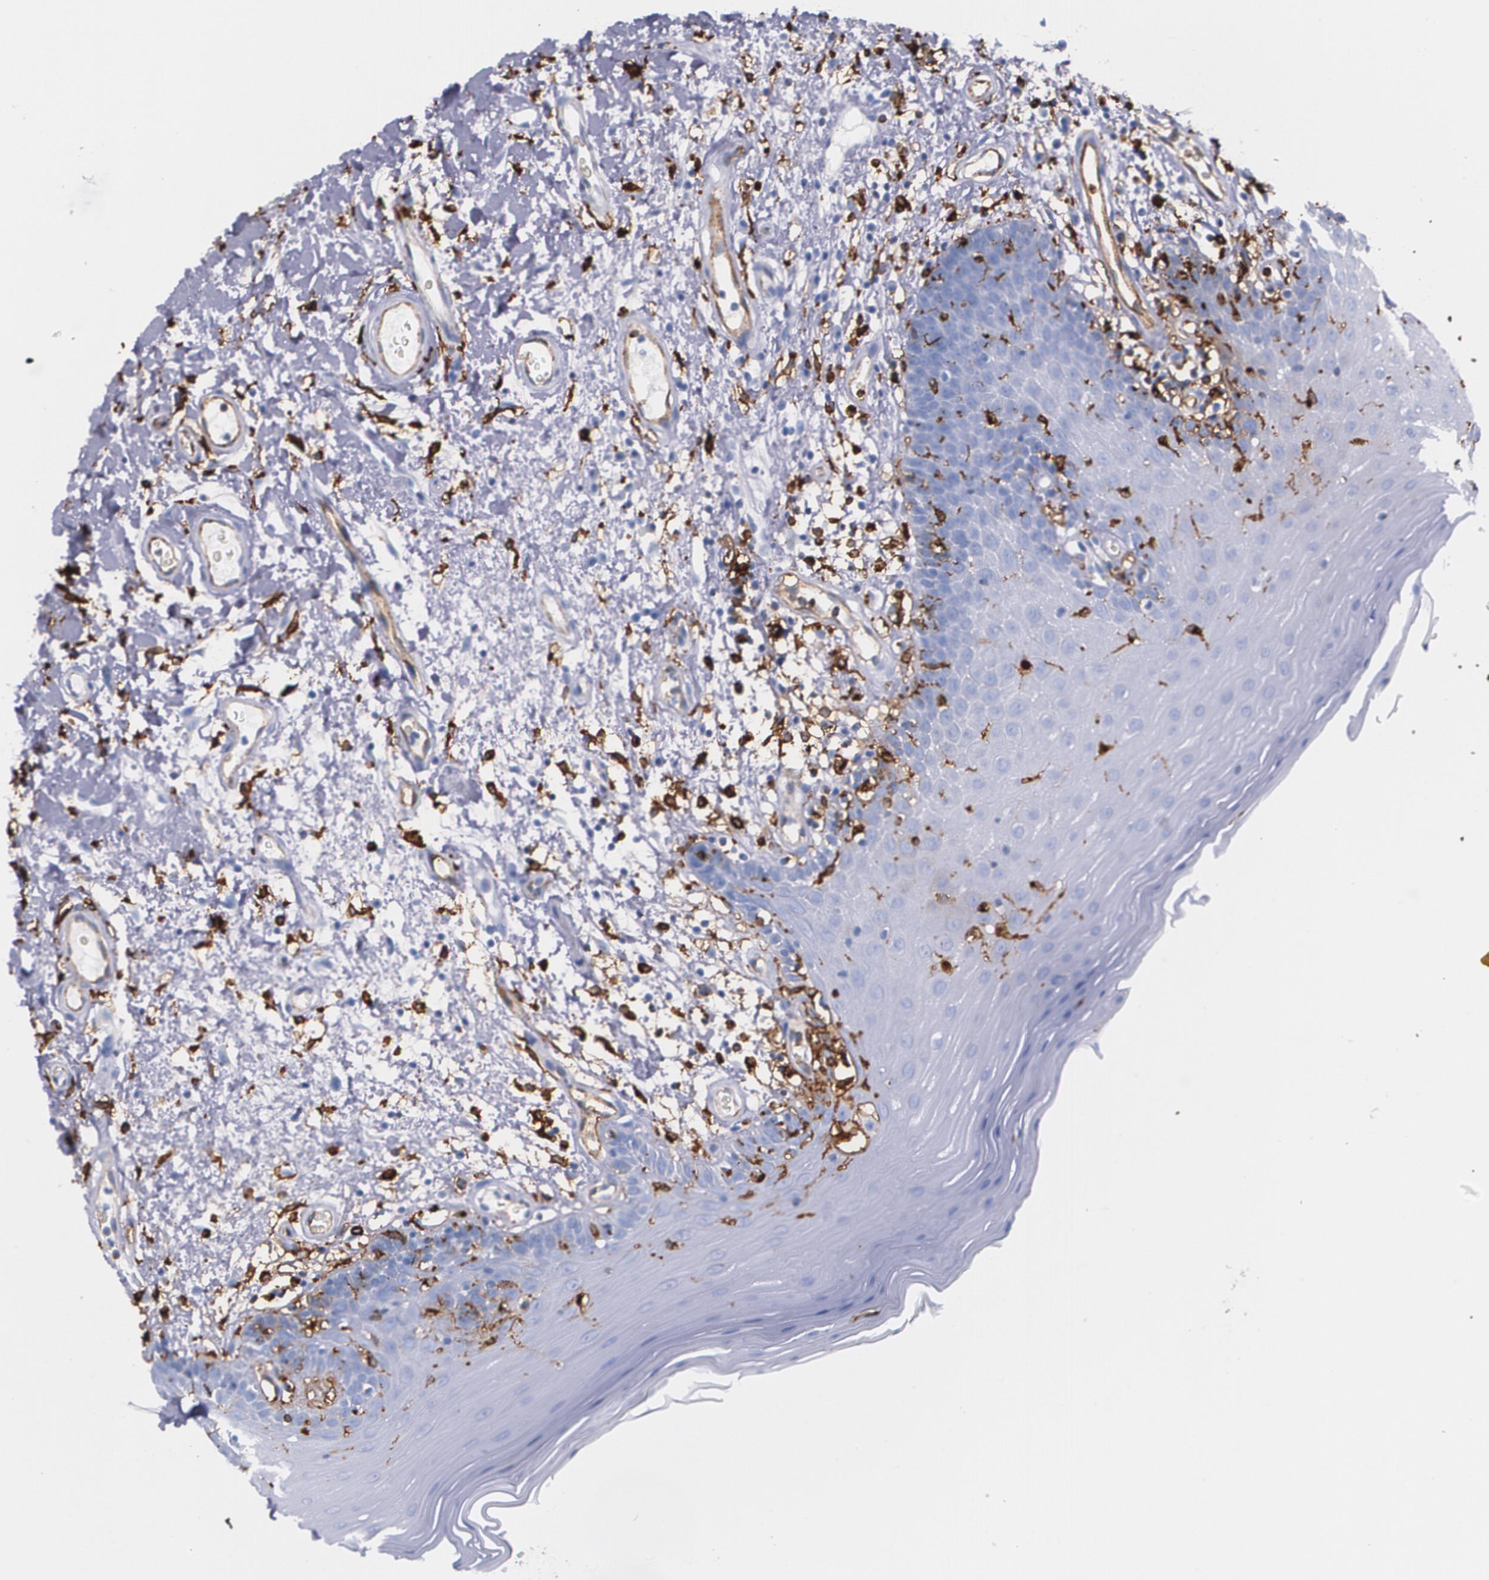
{"staining": {"intensity": "negative", "quantity": "none", "location": "none"}, "tissue": "oral mucosa", "cell_type": "Squamous epithelial cells", "image_type": "normal", "snomed": [{"axis": "morphology", "description": "Normal tissue, NOS"}, {"axis": "morphology", "description": "Squamous cell carcinoma, NOS"}, {"axis": "topography", "description": "Skeletal muscle"}, {"axis": "topography", "description": "Oral tissue"}, {"axis": "topography", "description": "Head-Neck"}], "caption": "An IHC image of unremarkable oral mucosa is shown. There is no staining in squamous epithelial cells of oral mucosa. The staining was performed using DAB to visualize the protein expression in brown, while the nuclei were stained in blue with hematoxylin (Magnification: 20x).", "gene": "HLA", "patient": {"sex": "male", "age": 71}}